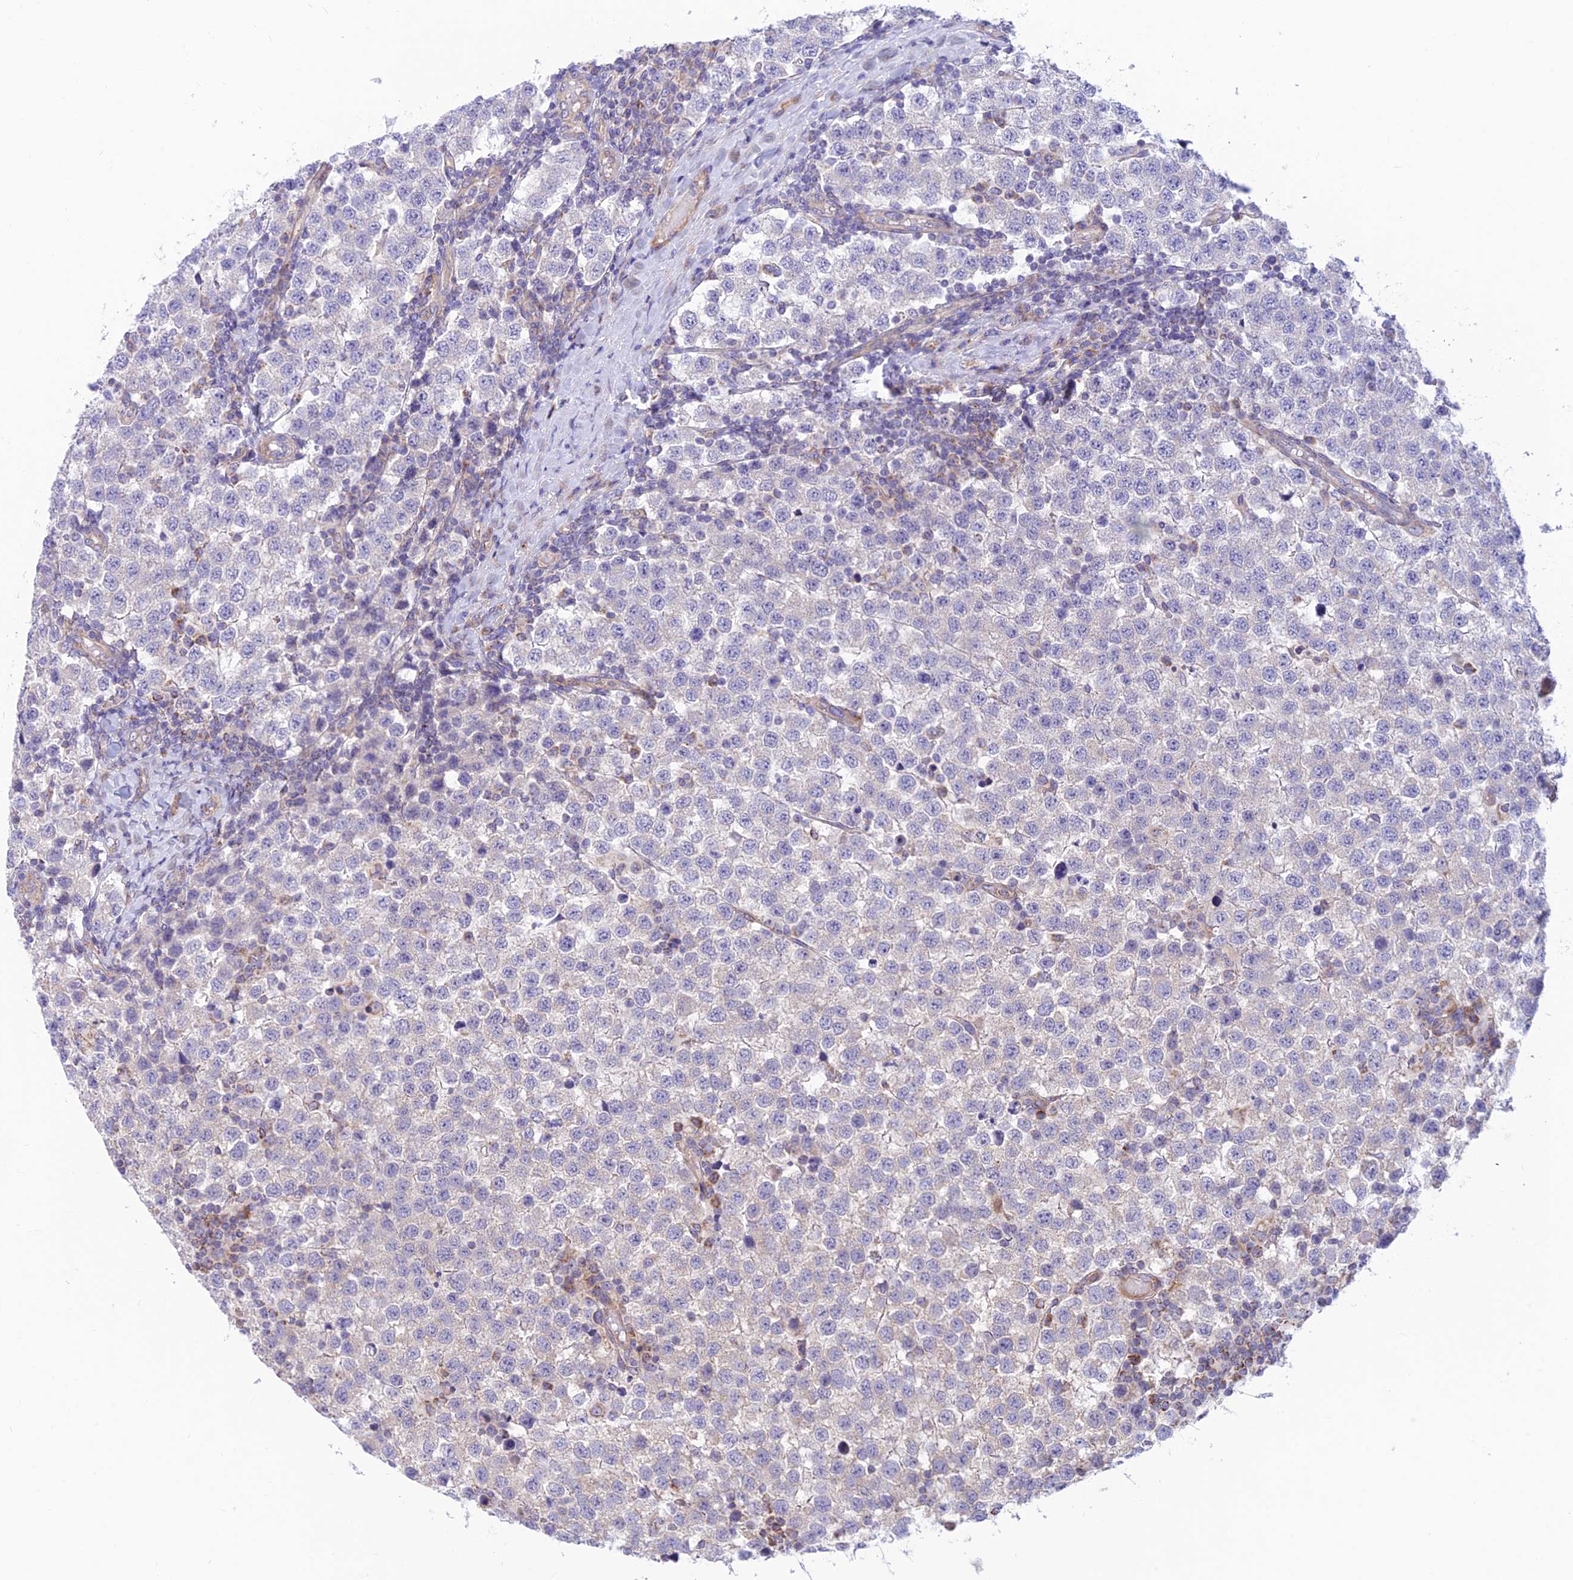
{"staining": {"intensity": "negative", "quantity": "none", "location": "none"}, "tissue": "testis cancer", "cell_type": "Tumor cells", "image_type": "cancer", "snomed": [{"axis": "morphology", "description": "Seminoma, NOS"}, {"axis": "topography", "description": "Testis"}], "caption": "Tumor cells are negative for protein expression in human testis cancer (seminoma). The staining is performed using DAB (3,3'-diaminobenzidine) brown chromogen with nuclei counter-stained in using hematoxylin.", "gene": "FAM186B", "patient": {"sex": "male", "age": 34}}